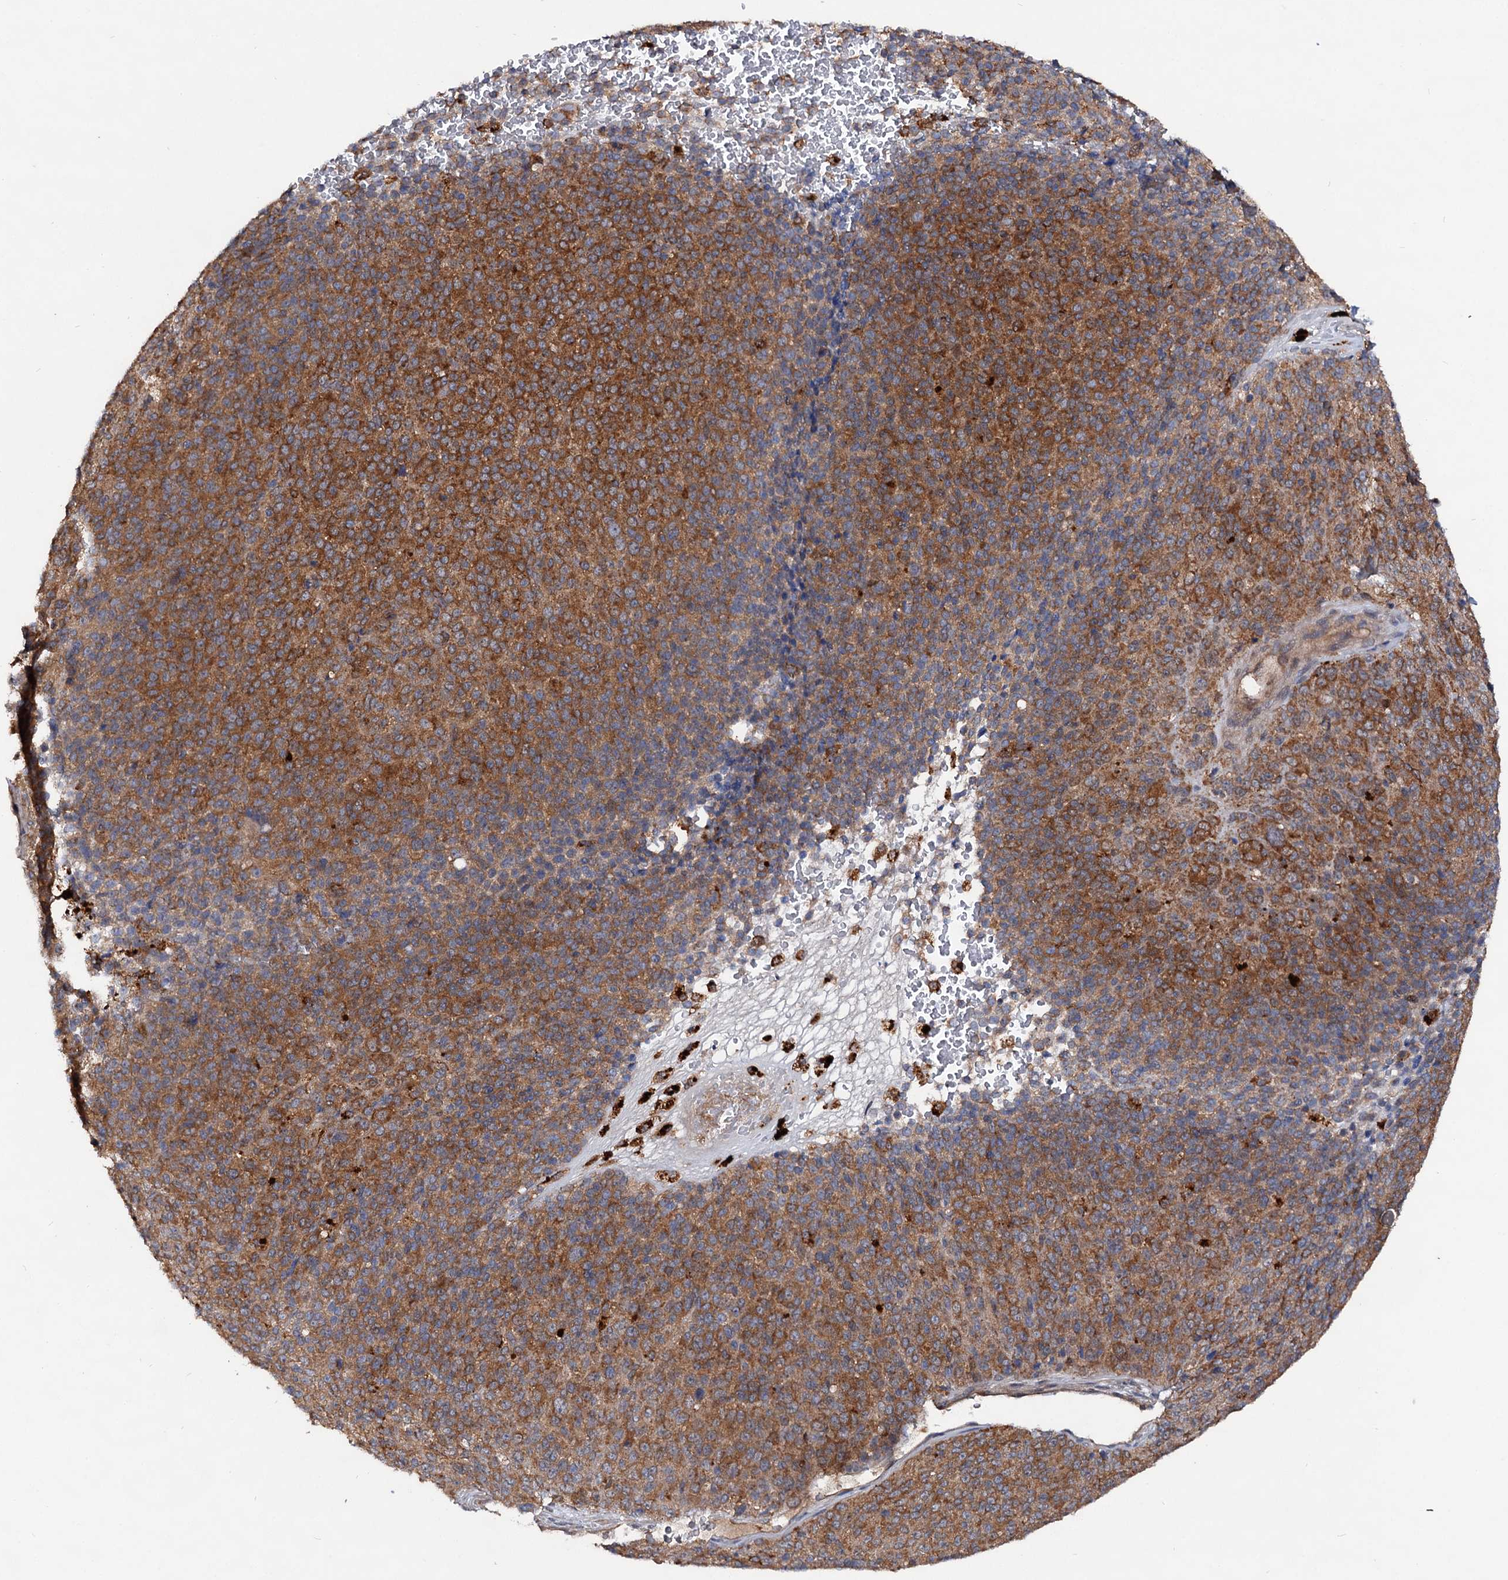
{"staining": {"intensity": "strong", "quantity": ">75%", "location": "cytoplasmic/membranous"}, "tissue": "melanoma", "cell_type": "Tumor cells", "image_type": "cancer", "snomed": [{"axis": "morphology", "description": "Malignant melanoma, Metastatic site"}, {"axis": "topography", "description": "Brain"}], "caption": "This is an image of IHC staining of melanoma, which shows strong positivity in the cytoplasmic/membranous of tumor cells.", "gene": "VPS29", "patient": {"sex": "female", "age": 56}}